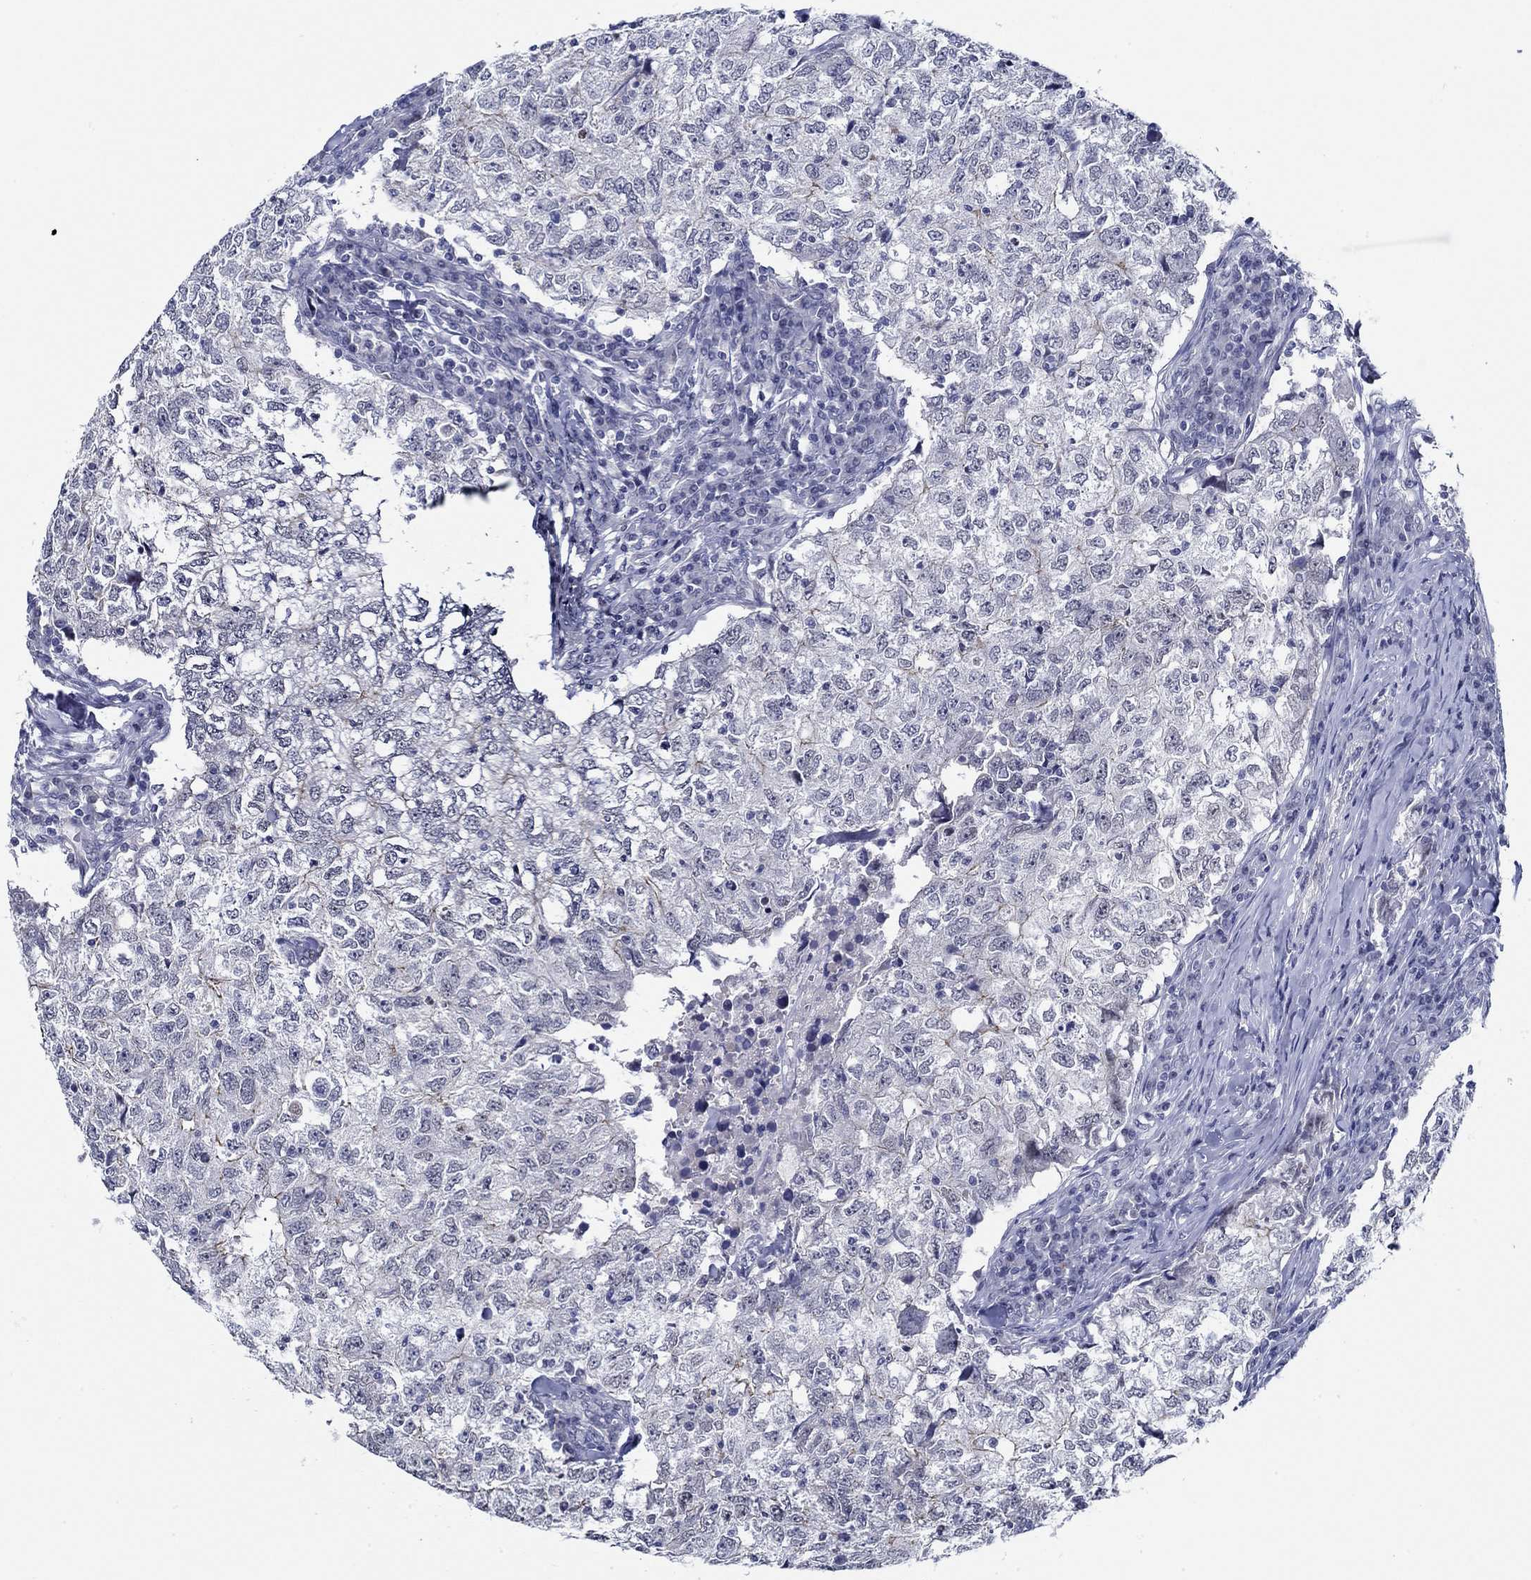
{"staining": {"intensity": "moderate", "quantity": "<25%", "location": "cytoplasmic/membranous"}, "tissue": "breast cancer", "cell_type": "Tumor cells", "image_type": "cancer", "snomed": [{"axis": "morphology", "description": "Duct carcinoma"}, {"axis": "topography", "description": "Breast"}], "caption": "This is a photomicrograph of IHC staining of breast cancer (invasive ductal carcinoma), which shows moderate staining in the cytoplasmic/membranous of tumor cells.", "gene": "SLC34A1", "patient": {"sex": "female", "age": 30}}